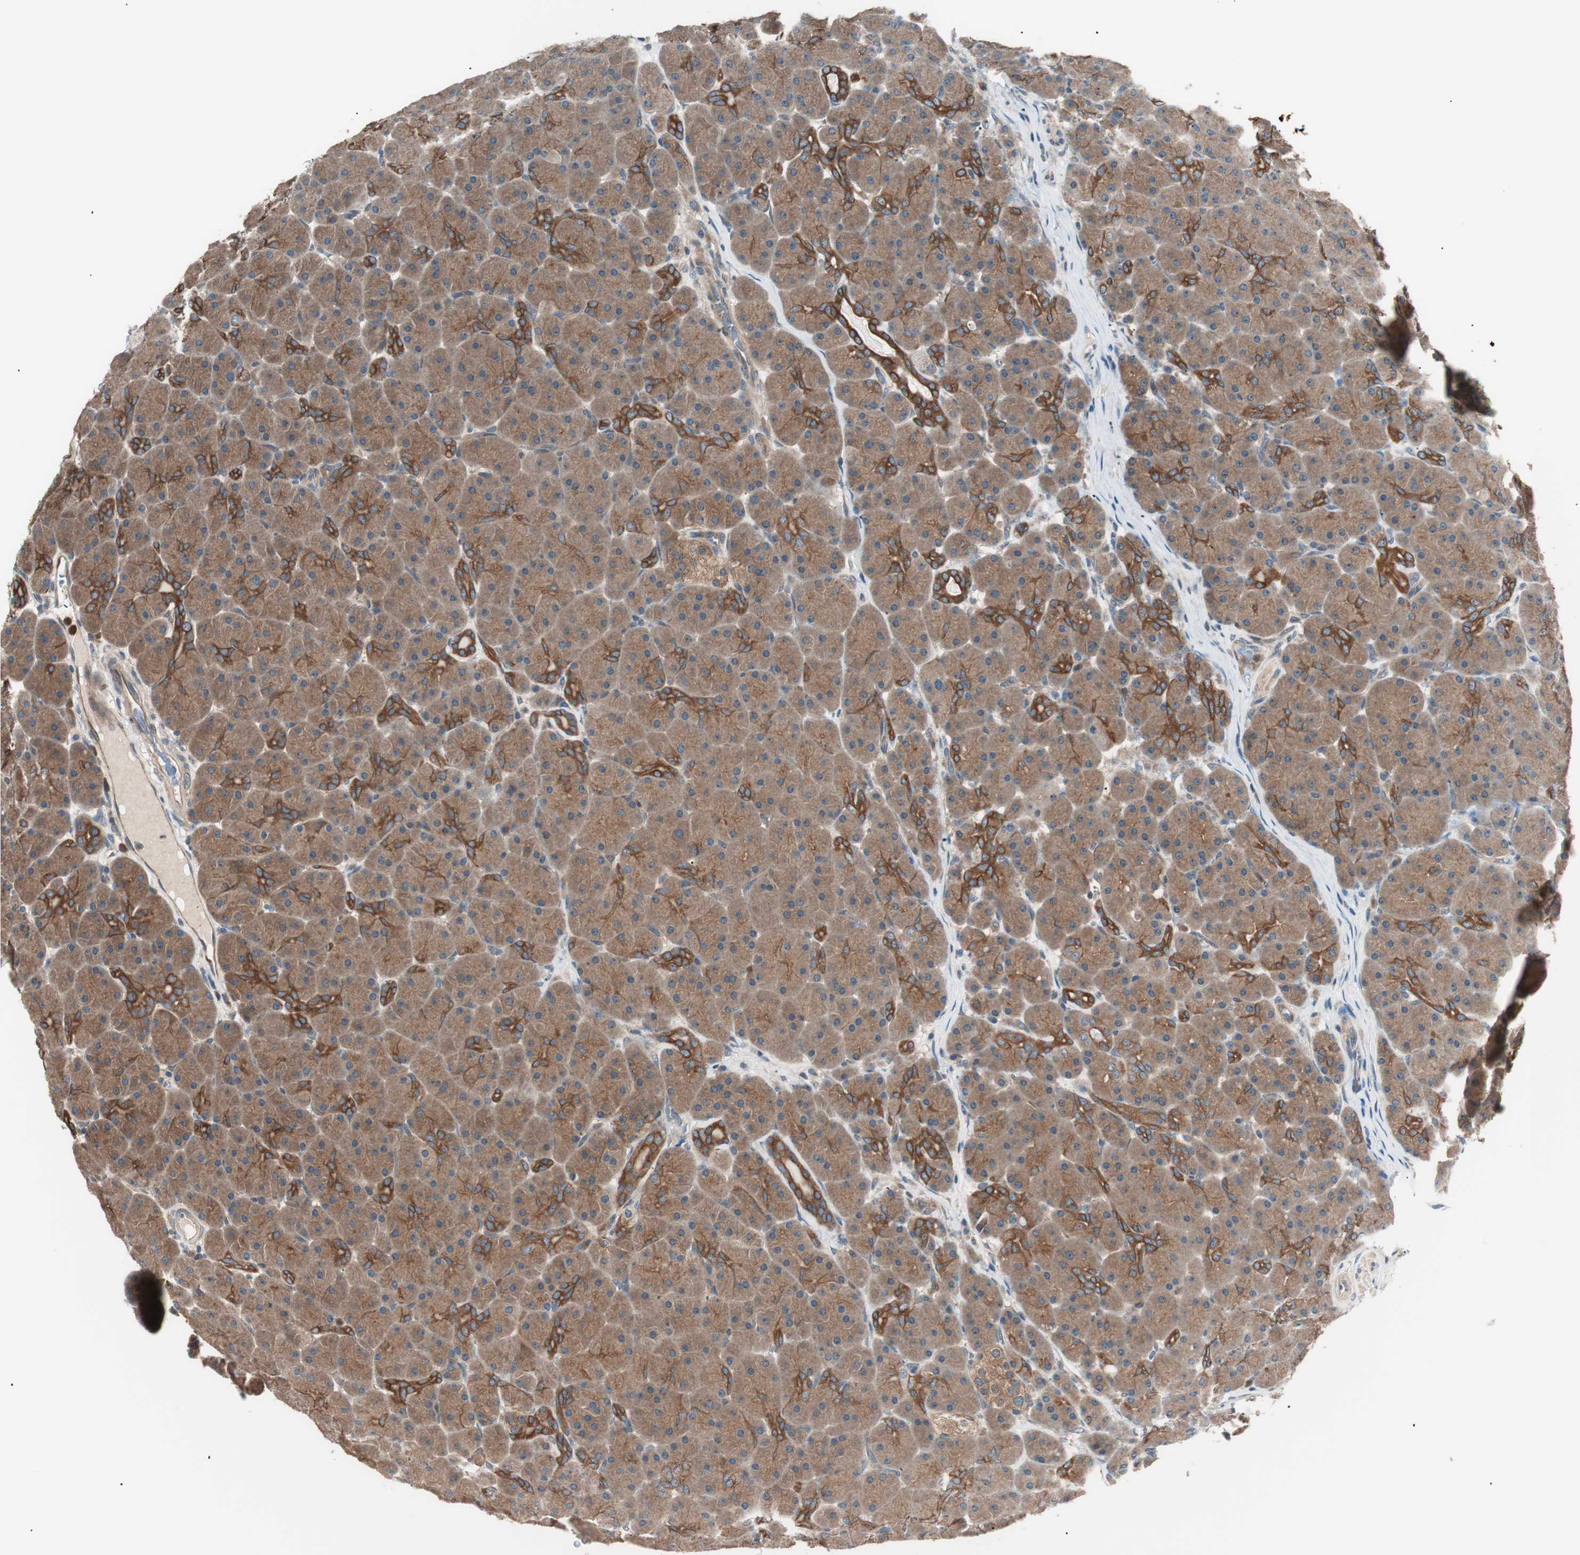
{"staining": {"intensity": "moderate", "quantity": ">75%", "location": "cytoplasmic/membranous"}, "tissue": "pancreas", "cell_type": "Exocrine glandular cells", "image_type": "normal", "snomed": [{"axis": "morphology", "description": "Normal tissue, NOS"}, {"axis": "topography", "description": "Pancreas"}], "caption": "A medium amount of moderate cytoplasmic/membranous expression is identified in about >75% of exocrine glandular cells in unremarkable pancreas.", "gene": "TSG101", "patient": {"sex": "male", "age": 66}}